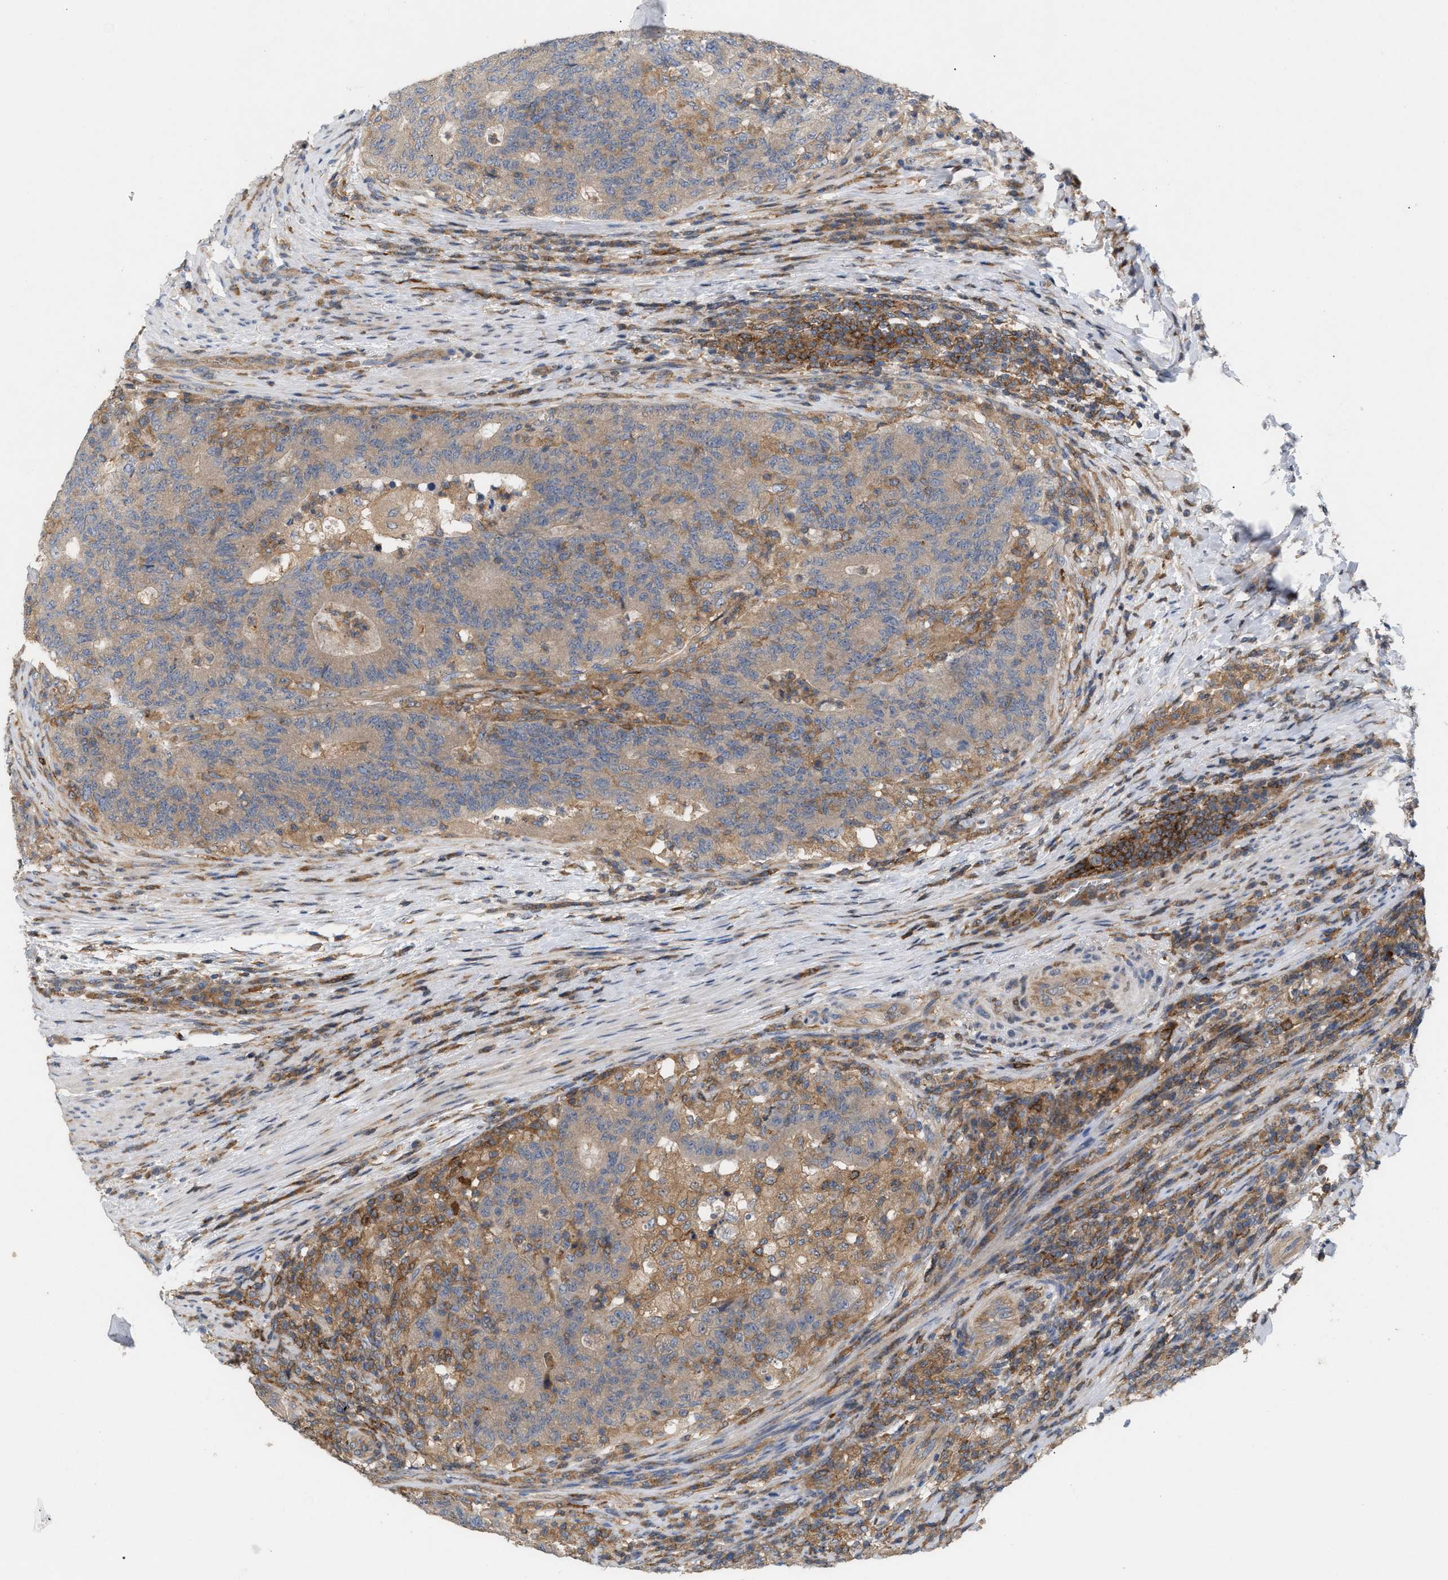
{"staining": {"intensity": "weak", "quantity": ">75%", "location": "cytoplasmic/membranous"}, "tissue": "colorectal cancer", "cell_type": "Tumor cells", "image_type": "cancer", "snomed": [{"axis": "morphology", "description": "Normal tissue, NOS"}, {"axis": "morphology", "description": "Adenocarcinoma, NOS"}, {"axis": "topography", "description": "Colon"}], "caption": "IHC (DAB) staining of human colorectal cancer exhibits weak cytoplasmic/membranous protein expression in about >75% of tumor cells.", "gene": "DBNL", "patient": {"sex": "female", "age": 75}}